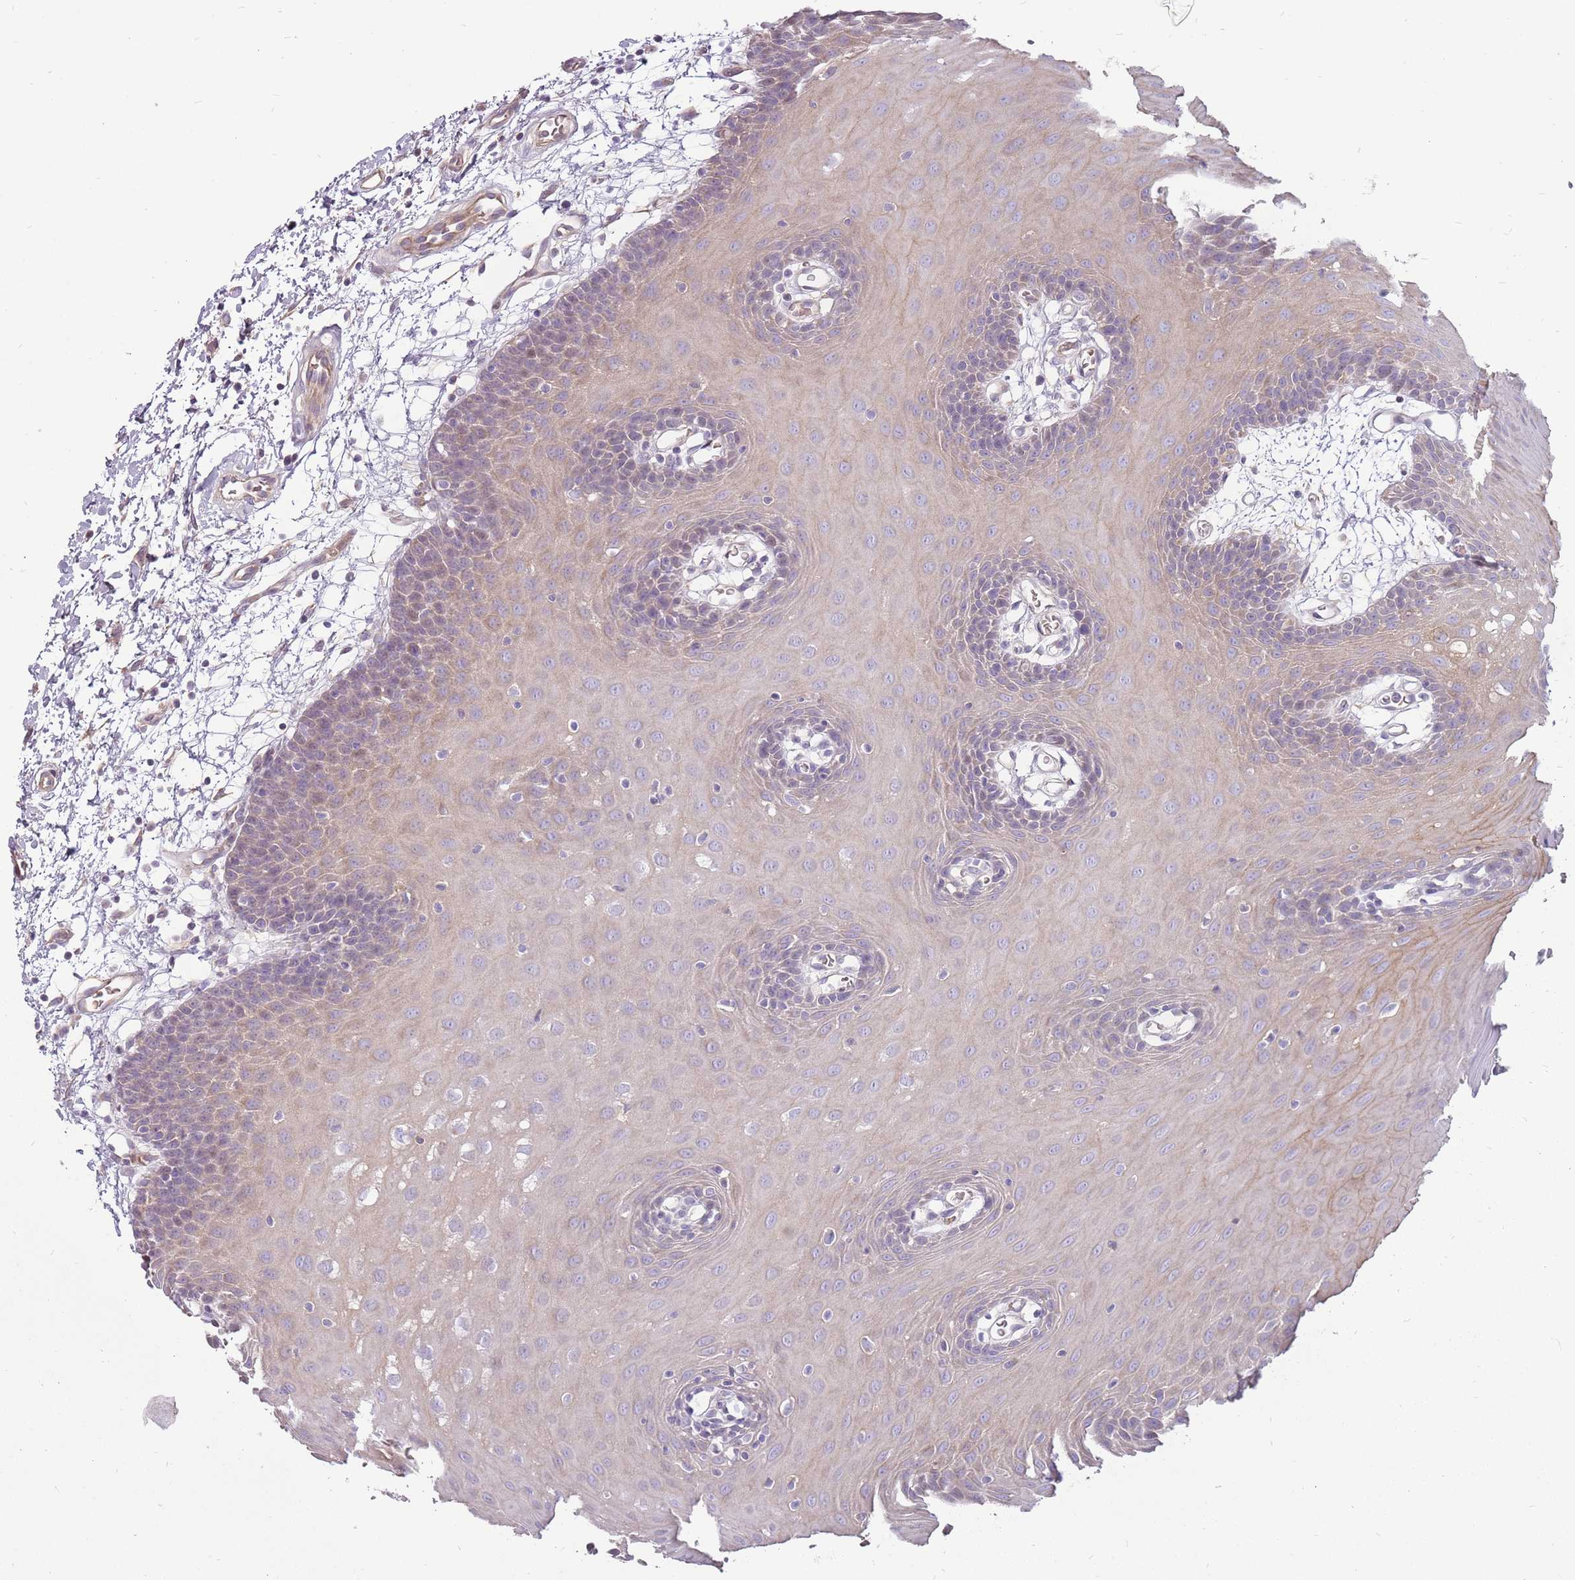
{"staining": {"intensity": "weak", "quantity": "25%-75%", "location": "cytoplasmic/membranous"}, "tissue": "oral mucosa", "cell_type": "Squamous epithelial cells", "image_type": "normal", "snomed": [{"axis": "morphology", "description": "Normal tissue, NOS"}, {"axis": "topography", "description": "Skeletal muscle"}, {"axis": "topography", "description": "Oral tissue"}, {"axis": "topography", "description": "Salivary gland"}, {"axis": "topography", "description": "Peripheral nerve tissue"}], "caption": "About 25%-75% of squamous epithelial cells in benign oral mucosa exhibit weak cytoplasmic/membranous protein staining as visualized by brown immunohistochemical staining.", "gene": "MCUB", "patient": {"sex": "male", "age": 54}}